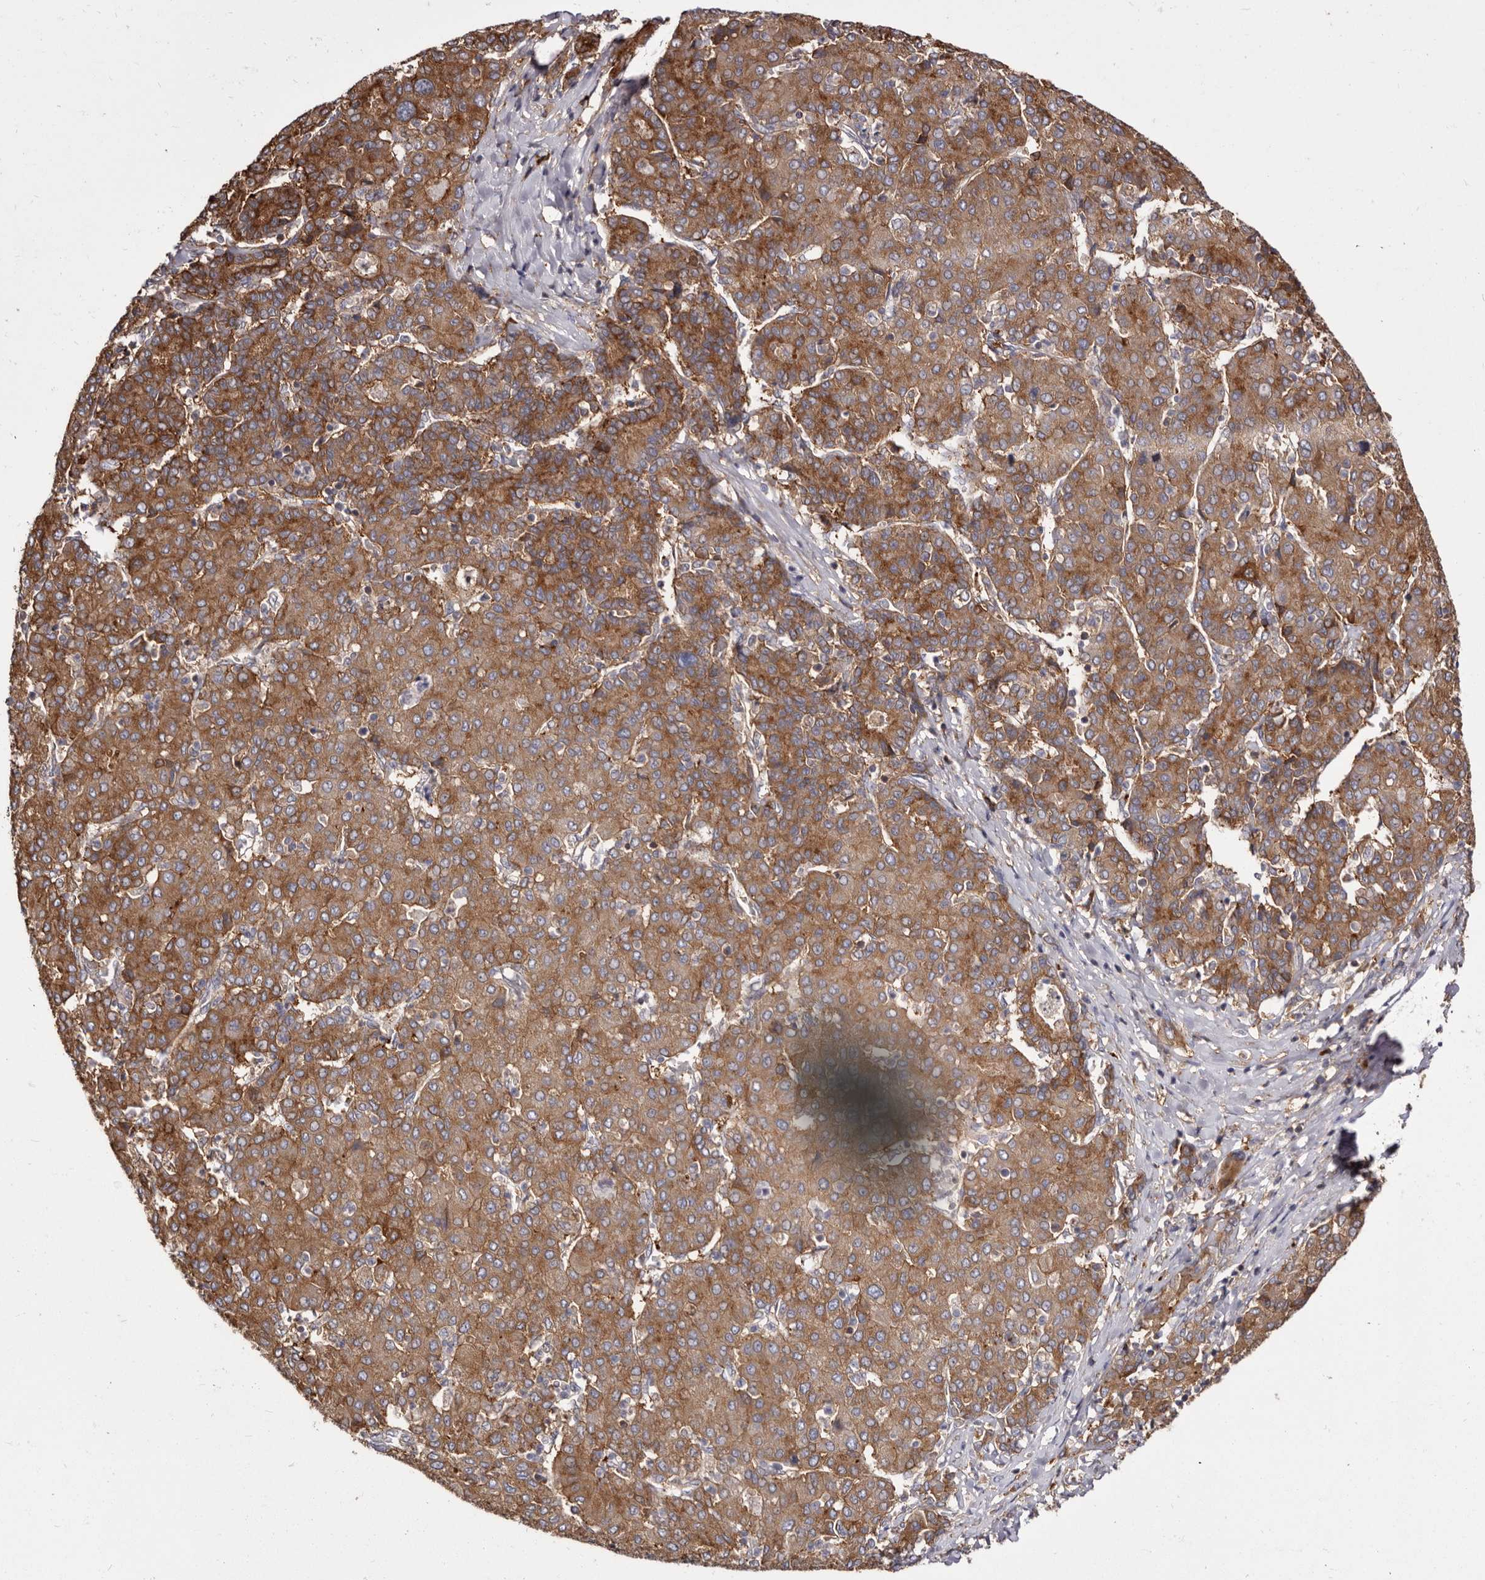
{"staining": {"intensity": "moderate", "quantity": ">75%", "location": "cytoplasmic/membranous"}, "tissue": "liver cancer", "cell_type": "Tumor cells", "image_type": "cancer", "snomed": [{"axis": "morphology", "description": "Carcinoma, Hepatocellular, NOS"}, {"axis": "topography", "description": "Liver"}], "caption": "Protein expression analysis of liver cancer (hepatocellular carcinoma) shows moderate cytoplasmic/membranous positivity in approximately >75% of tumor cells. (DAB (3,3'-diaminobenzidine) = brown stain, brightfield microscopy at high magnification).", "gene": "TPD52", "patient": {"sex": "male", "age": 65}}